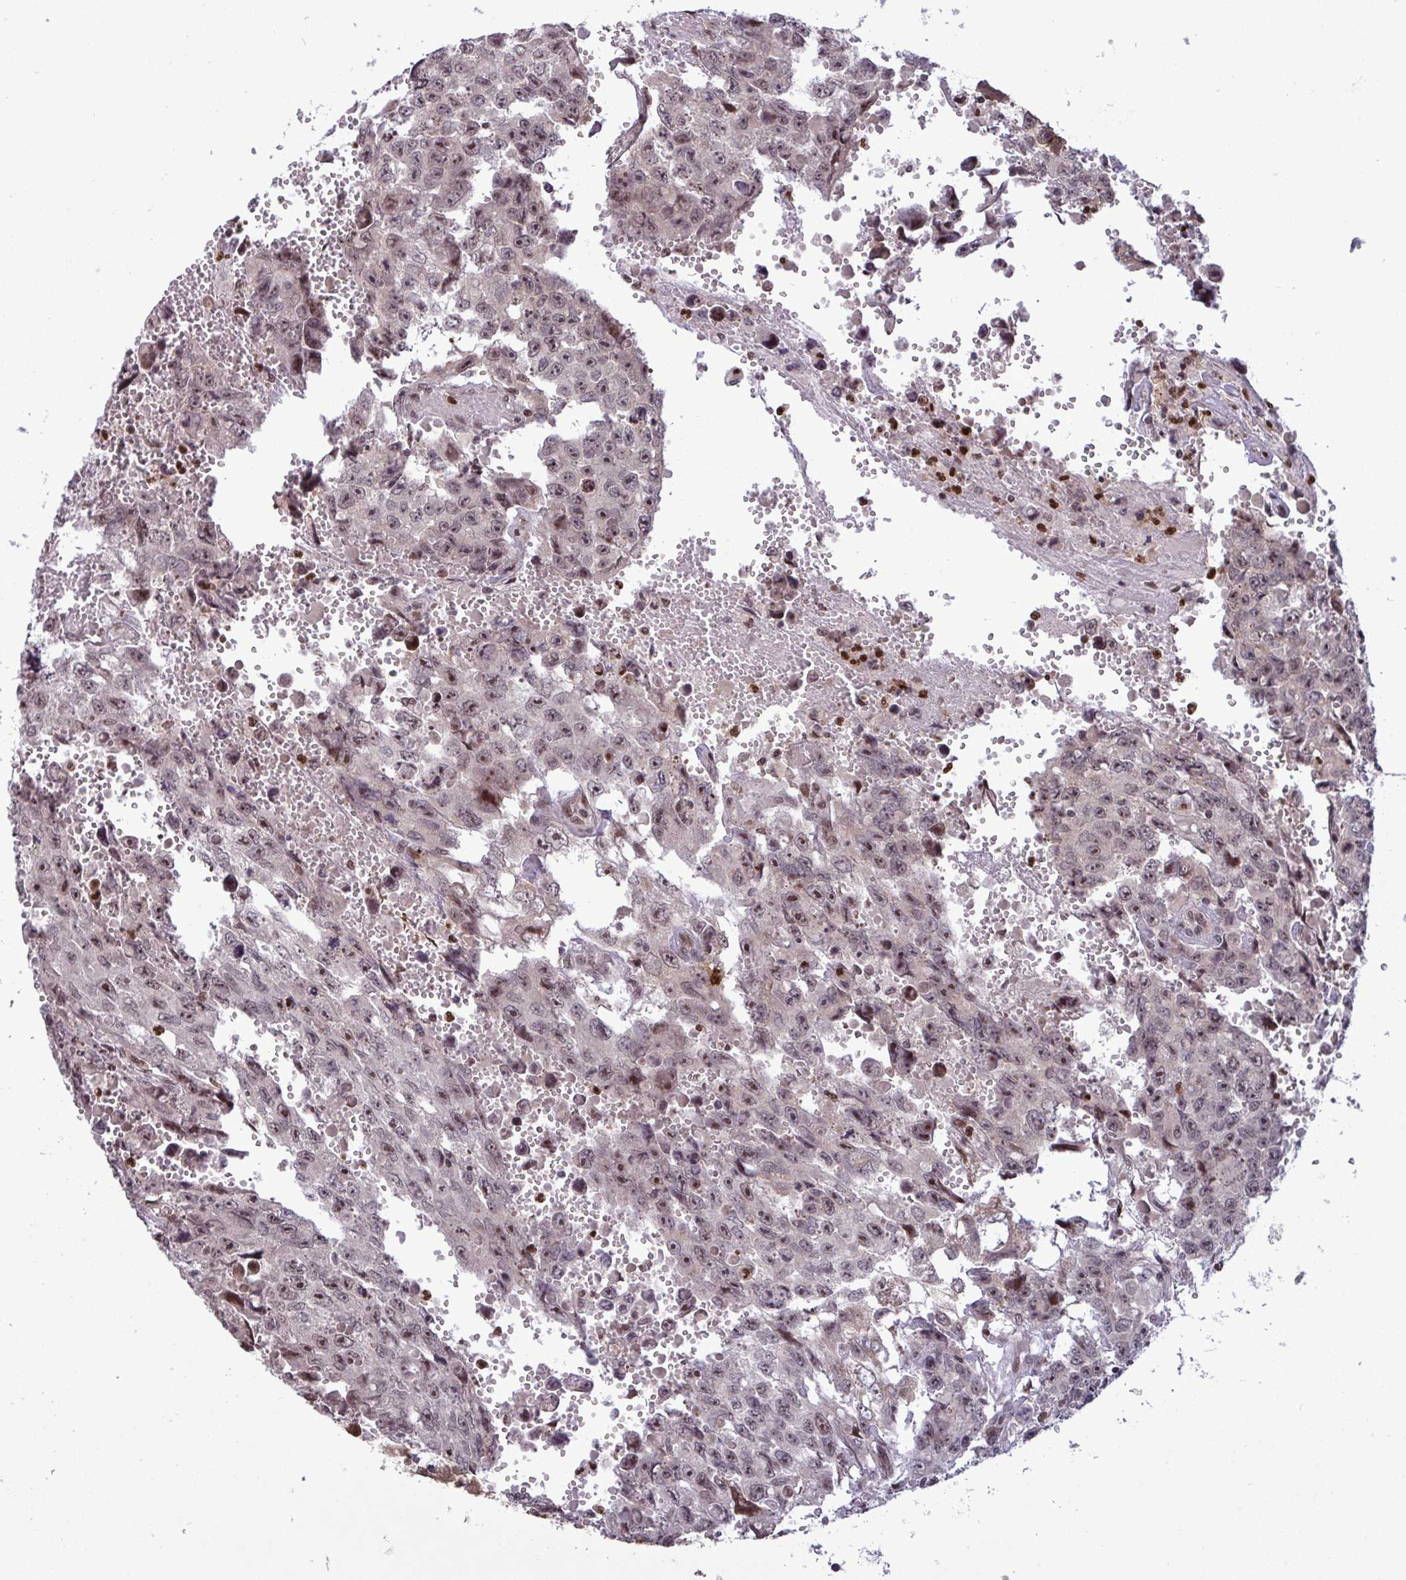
{"staining": {"intensity": "moderate", "quantity": ">75%", "location": "nuclear"}, "tissue": "testis cancer", "cell_type": "Tumor cells", "image_type": "cancer", "snomed": [{"axis": "morphology", "description": "Seminoma, NOS"}, {"axis": "topography", "description": "Testis"}], "caption": "Moderate nuclear protein expression is appreciated in approximately >75% of tumor cells in testis seminoma.", "gene": "UXT", "patient": {"sex": "male", "age": 26}}